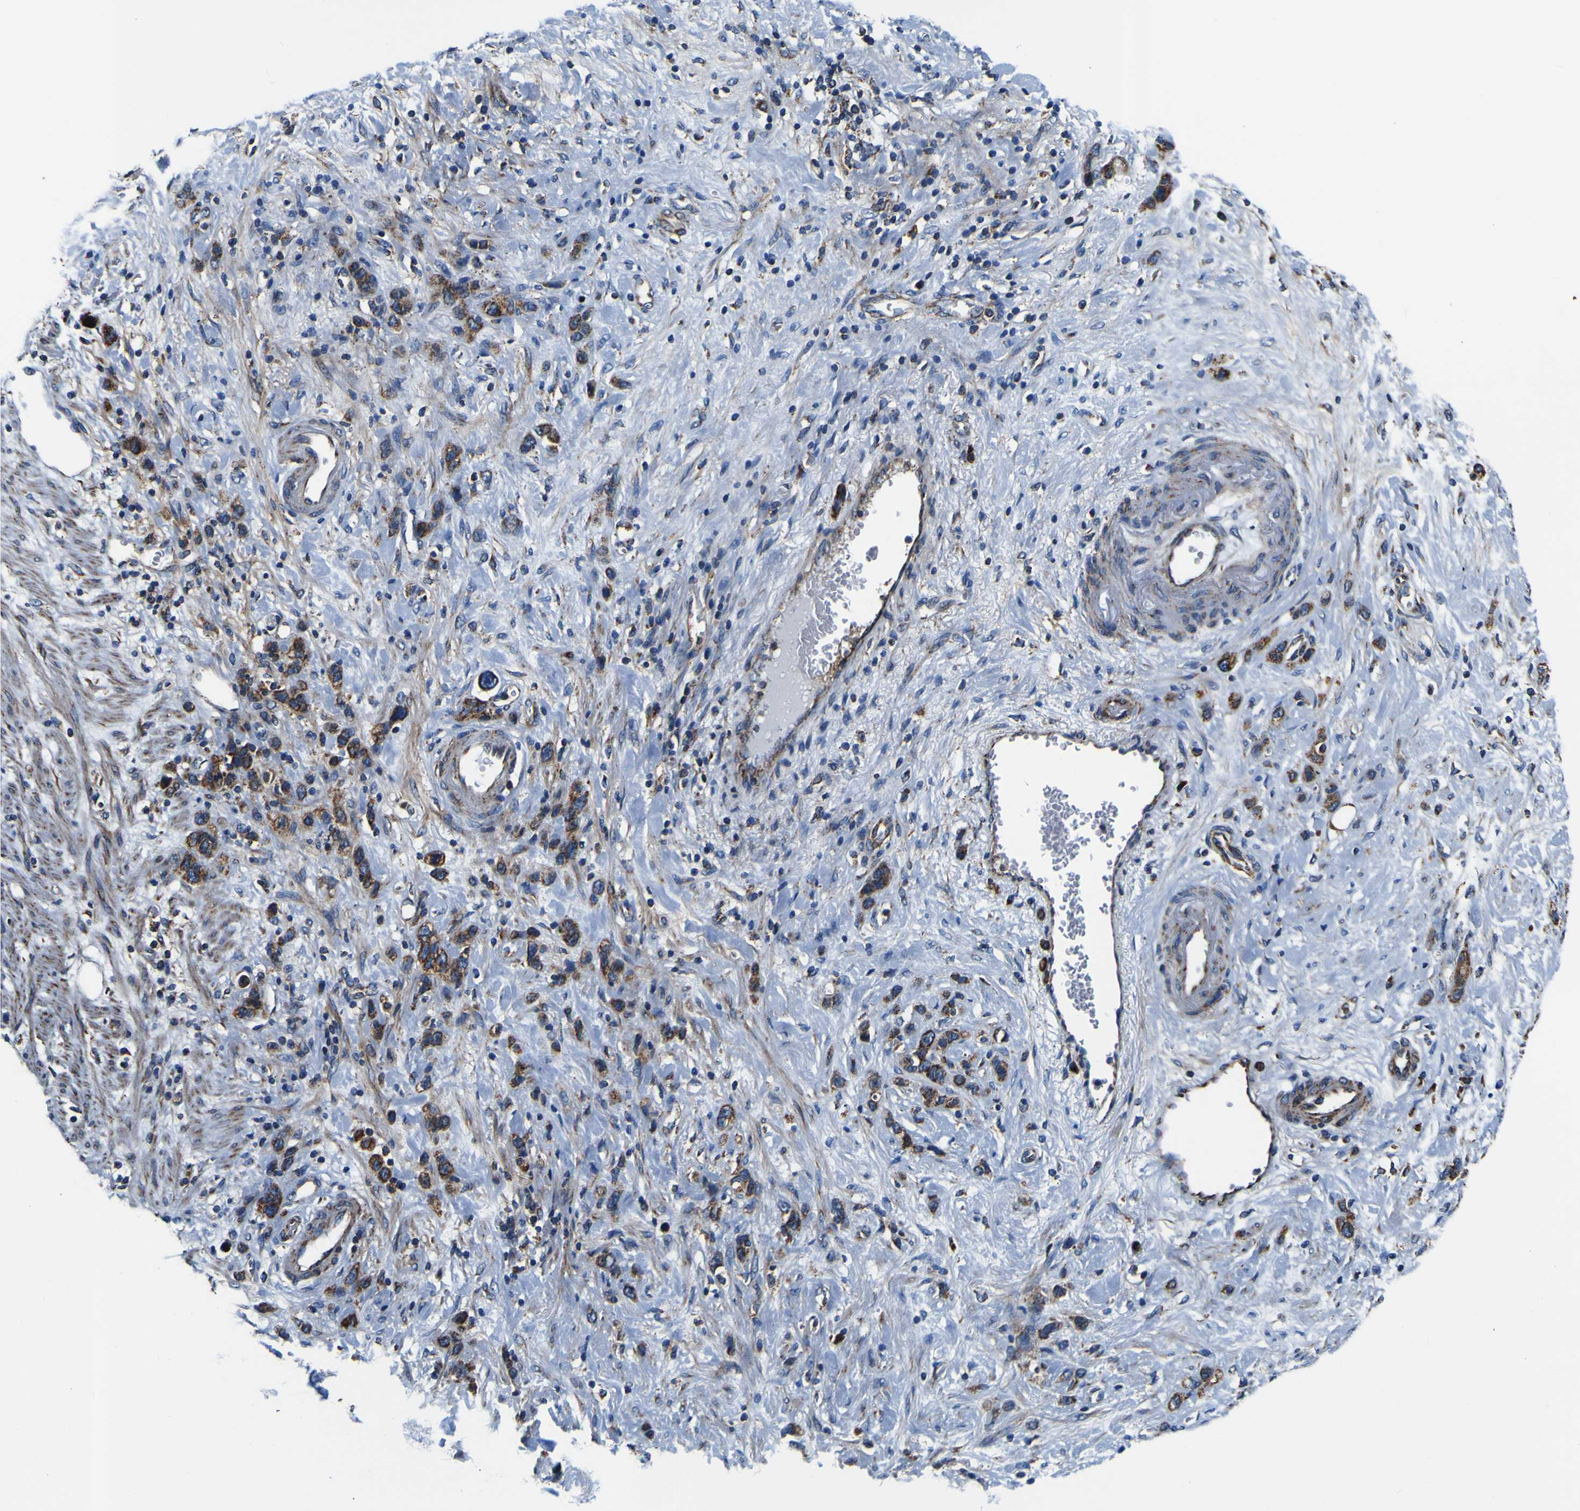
{"staining": {"intensity": "strong", "quantity": ">75%", "location": "cytoplasmic/membranous"}, "tissue": "stomach cancer", "cell_type": "Tumor cells", "image_type": "cancer", "snomed": [{"axis": "morphology", "description": "Adenocarcinoma, NOS"}, {"axis": "morphology", "description": "Adenocarcinoma, High grade"}, {"axis": "topography", "description": "Stomach, upper"}, {"axis": "topography", "description": "Stomach, lower"}], "caption": "Immunohistochemistry (IHC) (DAB) staining of human stomach cancer shows strong cytoplasmic/membranous protein expression in about >75% of tumor cells.", "gene": "PTRH2", "patient": {"sex": "female", "age": 65}}